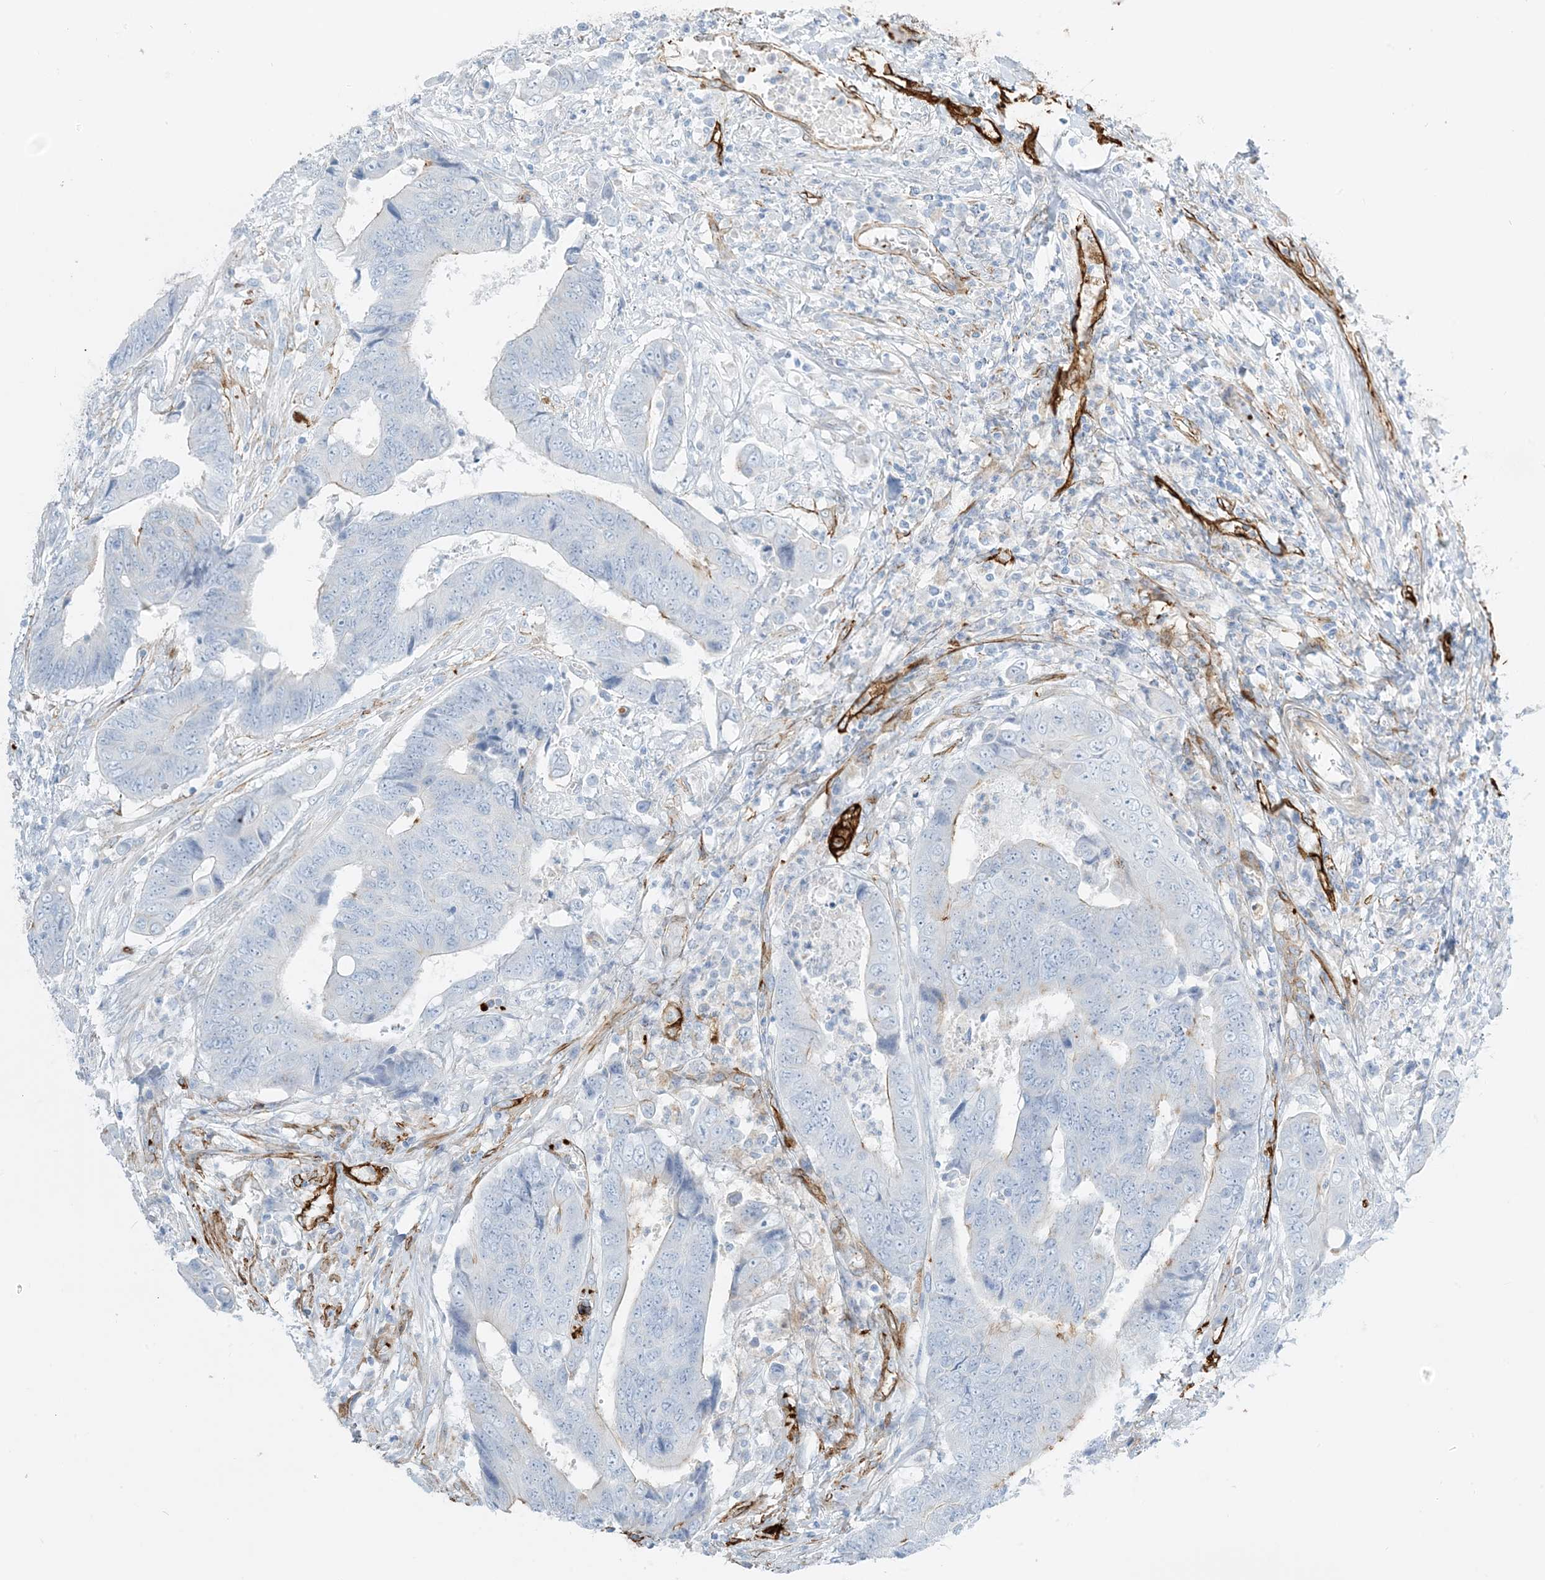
{"staining": {"intensity": "negative", "quantity": "none", "location": "none"}, "tissue": "colorectal cancer", "cell_type": "Tumor cells", "image_type": "cancer", "snomed": [{"axis": "morphology", "description": "Adenocarcinoma, NOS"}, {"axis": "topography", "description": "Rectum"}], "caption": "Tumor cells show no significant staining in colorectal adenocarcinoma.", "gene": "EPS8L3", "patient": {"sex": "male", "age": 84}}